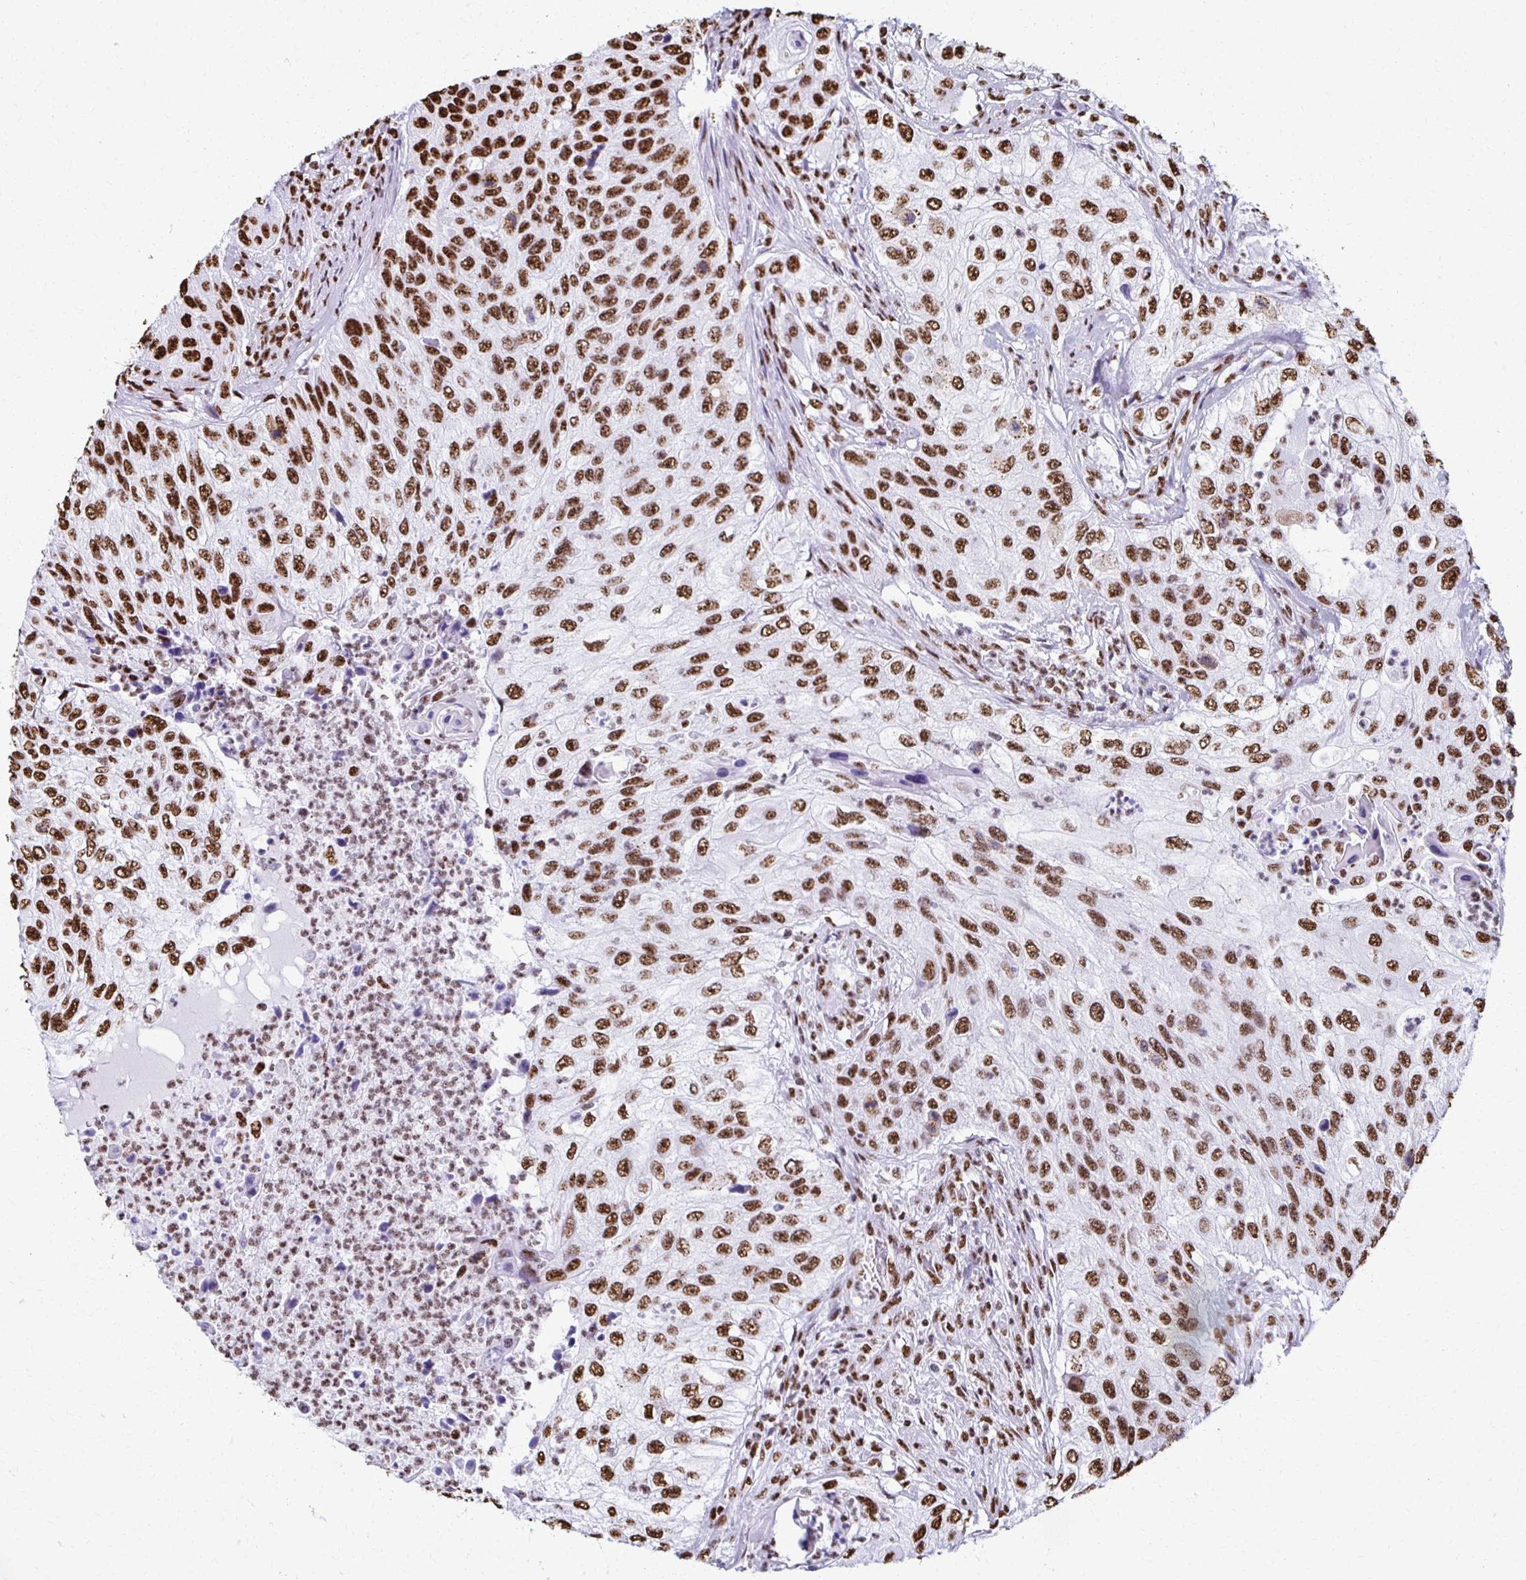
{"staining": {"intensity": "strong", "quantity": ">75%", "location": "nuclear"}, "tissue": "urothelial cancer", "cell_type": "Tumor cells", "image_type": "cancer", "snomed": [{"axis": "morphology", "description": "Urothelial carcinoma, High grade"}, {"axis": "topography", "description": "Urinary bladder"}], "caption": "Strong nuclear staining for a protein is seen in approximately >75% of tumor cells of urothelial cancer using IHC.", "gene": "NONO", "patient": {"sex": "female", "age": 60}}